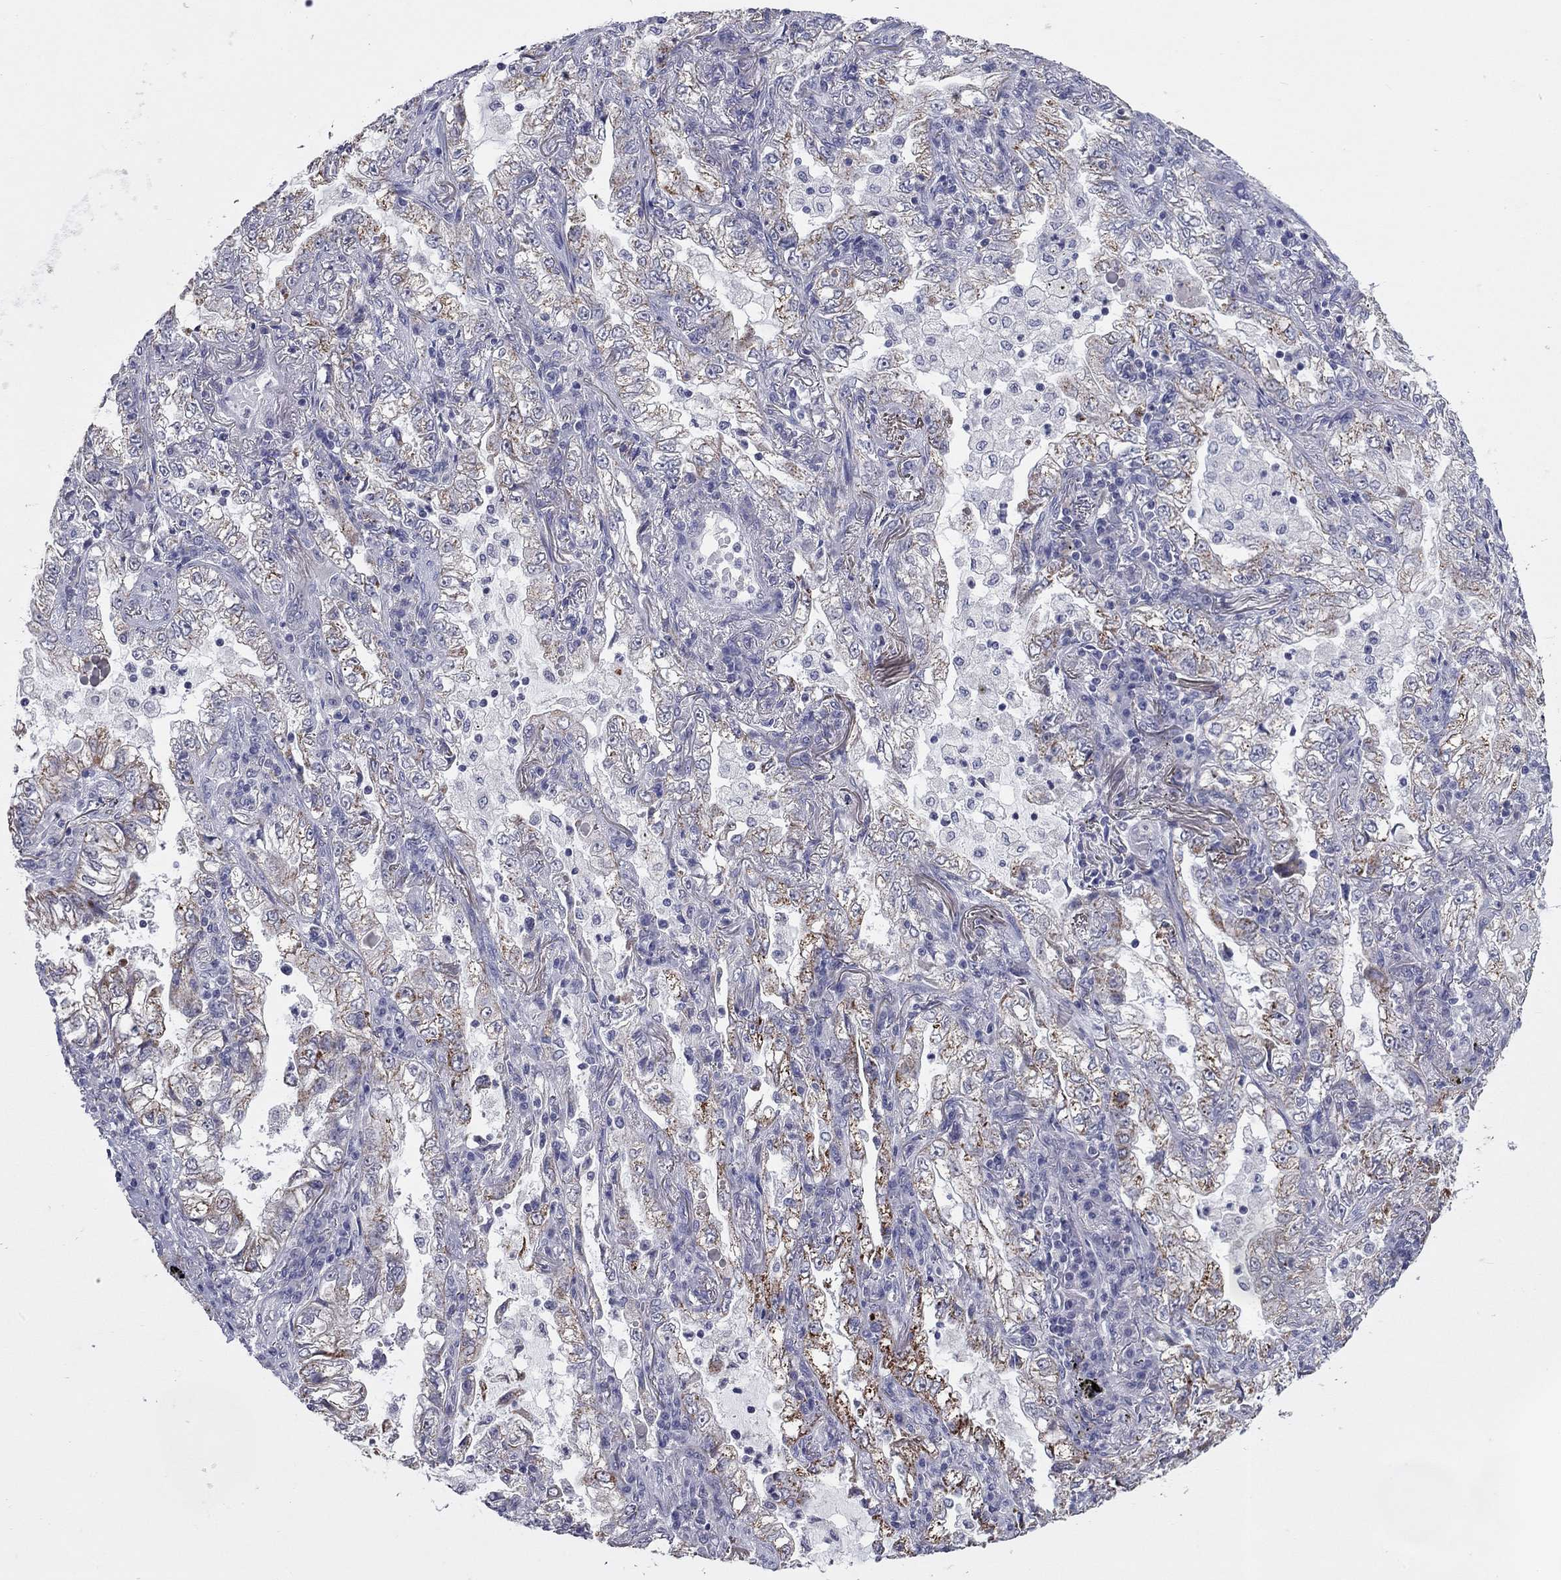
{"staining": {"intensity": "strong", "quantity": ">75%", "location": "cytoplasmic/membranous"}, "tissue": "lung cancer", "cell_type": "Tumor cells", "image_type": "cancer", "snomed": [{"axis": "morphology", "description": "Adenocarcinoma, NOS"}, {"axis": "topography", "description": "Lung"}], "caption": "A photomicrograph of human lung cancer stained for a protein exhibits strong cytoplasmic/membranous brown staining in tumor cells. (DAB (3,3'-diaminobenzidine) IHC with brightfield microscopy, high magnification).", "gene": "SHOC2", "patient": {"sex": "female", "age": 73}}